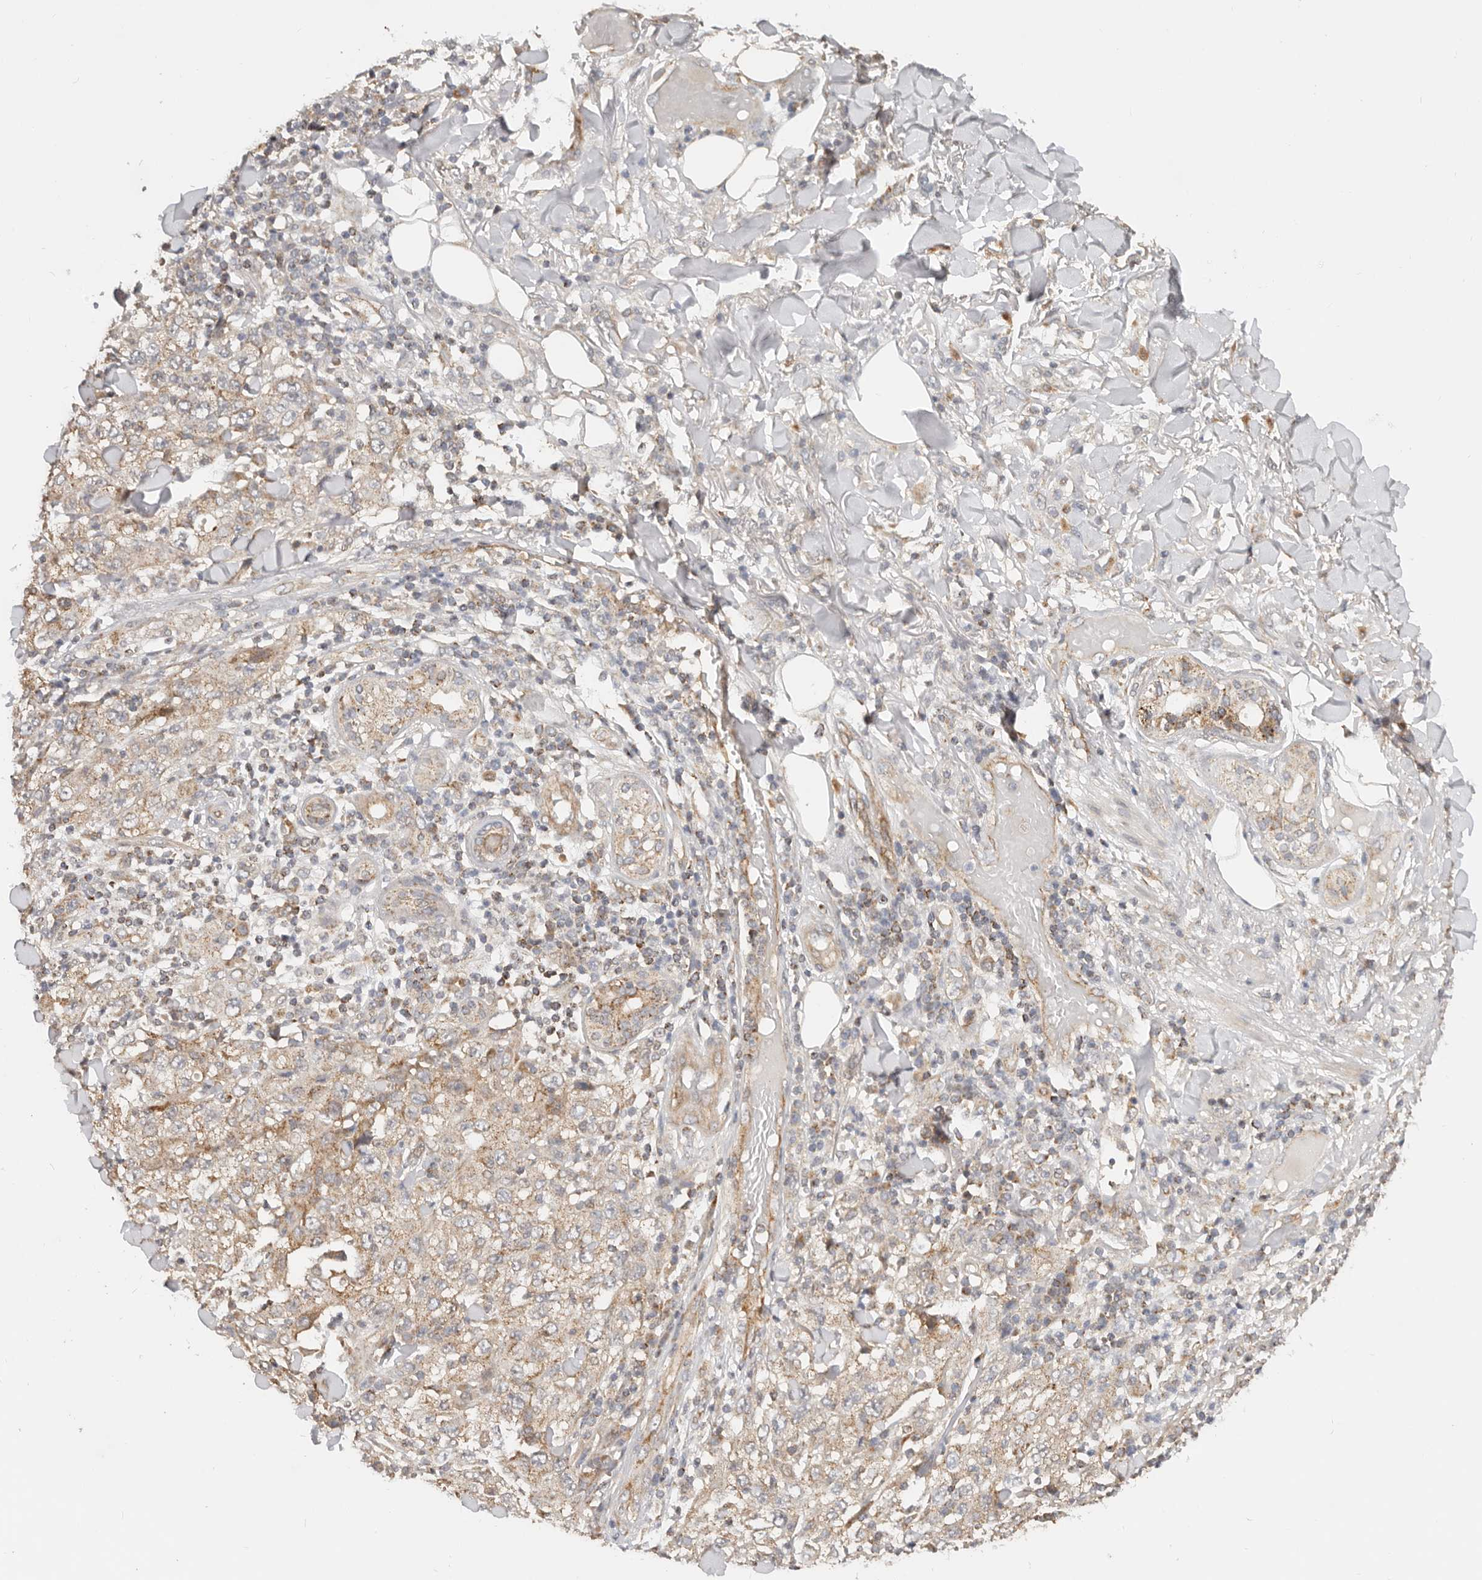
{"staining": {"intensity": "weak", "quantity": ">75%", "location": "cytoplasmic/membranous"}, "tissue": "skin cancer", "cell_type": "Tumor cells", "image_type": "cancer", "snomed": [{"axis": "morphology", "description": "Squamous cell carcinoma, NOS"}, {"axis": "topography", "description": "Skin"}], "caption": "Brown immunohistochemical staining in skin cancer reveals weak cytoplasmic/membranous expression in about >75% of tumor cells. The staining was performed using DAB (3,3'-diaminobenzidine) to visualize the protein expression in brown, while the nuclei were stained in blue with hematoxylin (Magnification: 20x).", "gene": "USP49", "patient": {"sex": "female", "age": 88}}